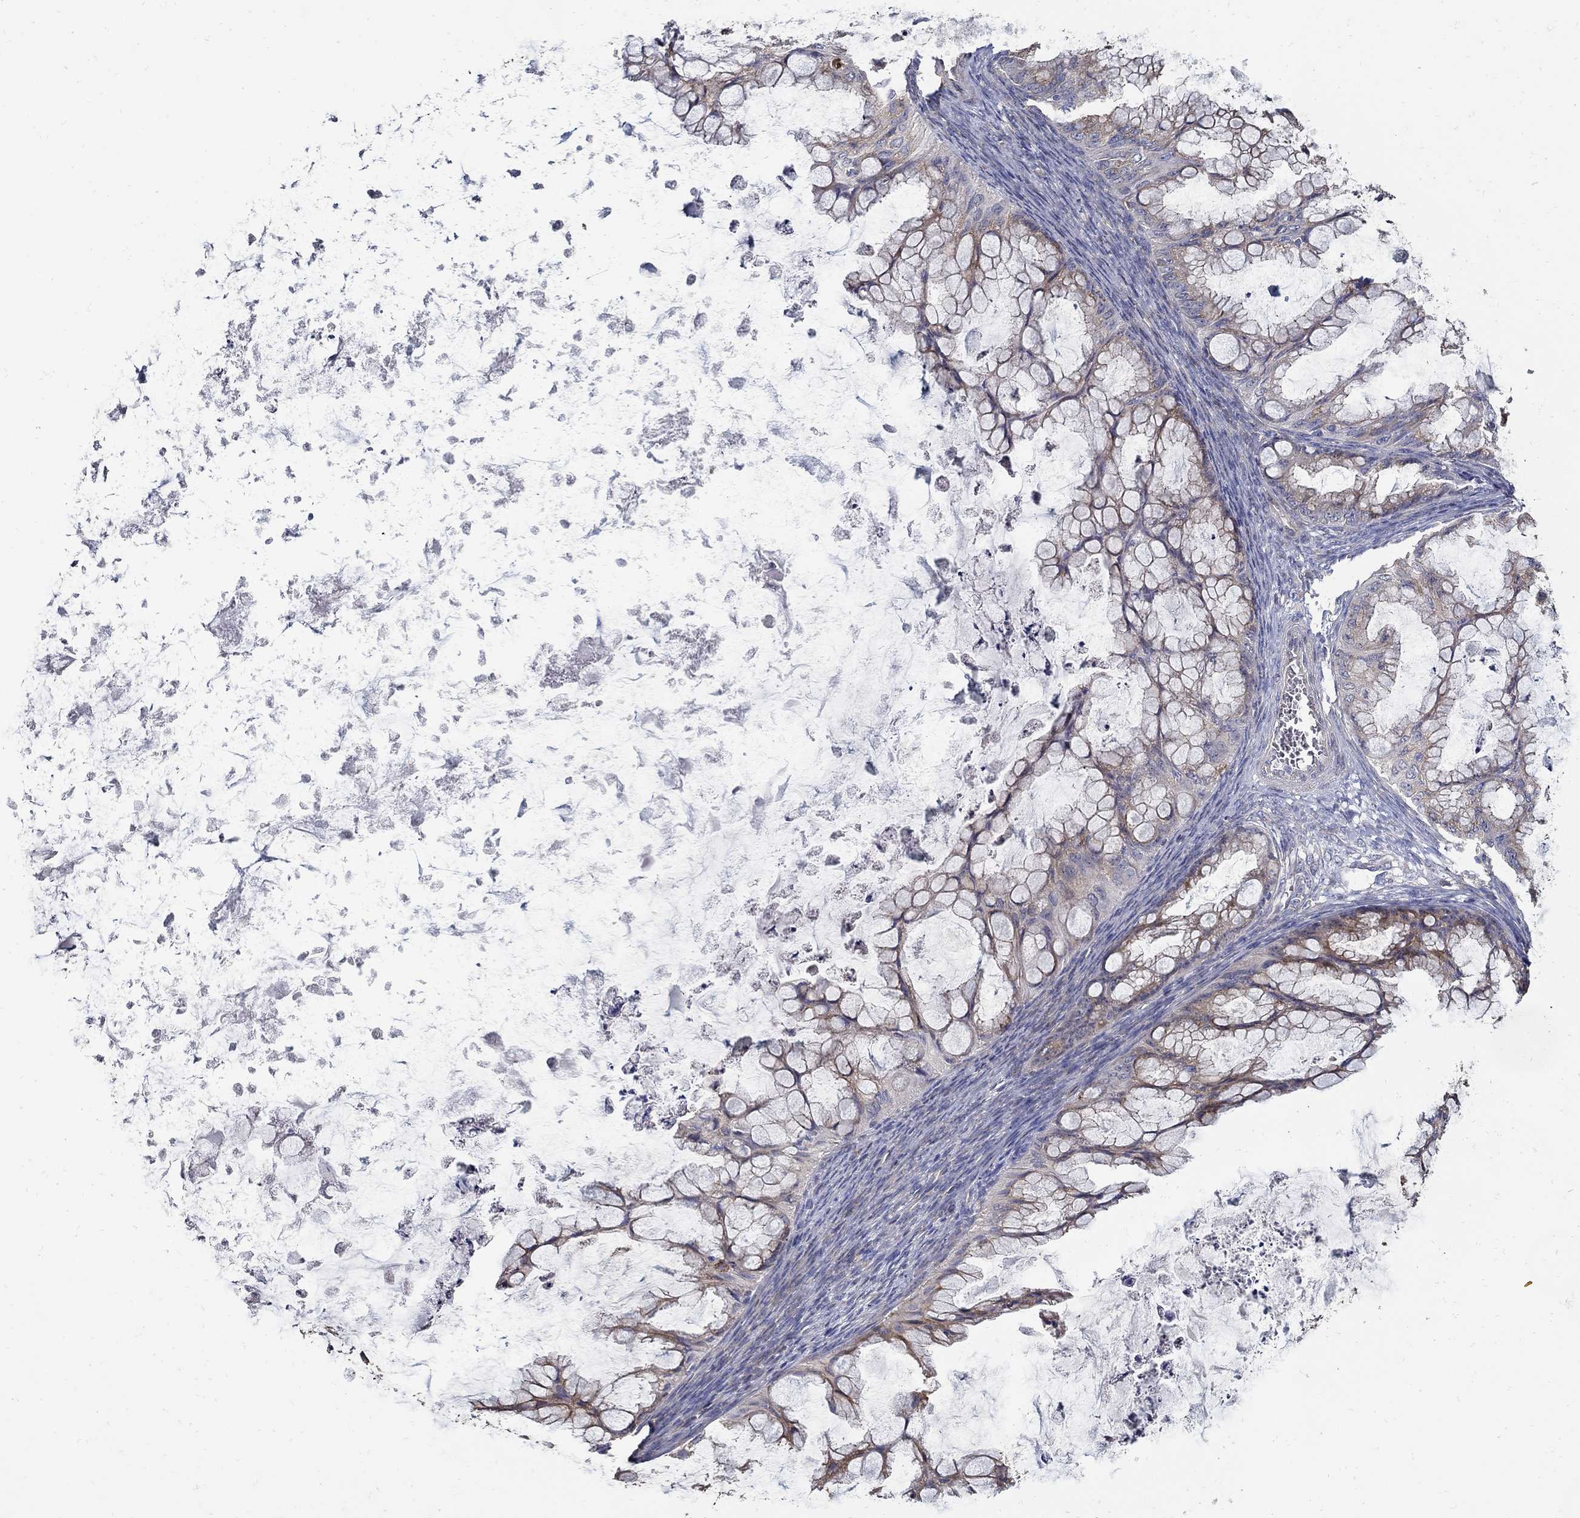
{"staining": {"intensity": "moderate", "quantity": "<25%", "location": "cytoplasmic/membranous"}, "tissue": "ovarian cancer", "cell_type": "Tumor cells", "image_type": "cancer", "snomed": [{"axis": "morphology", "description": "Cystadenocarcinoma, mucinous, NOS"}, {"axis": "topography", "description": "Ovary"}], "caption": "Immunohistochemistry (IHC) (DAB (3,3'-diaminobenzidine)) staining of mucinous cystadenocarcinoma (ovarian) reveals moderate cytoplasmic/membranous protein positivity in about <25% of tumor cells.", "gene": "EMILIN3", "patient": {"sex": "female", "age": 35}}